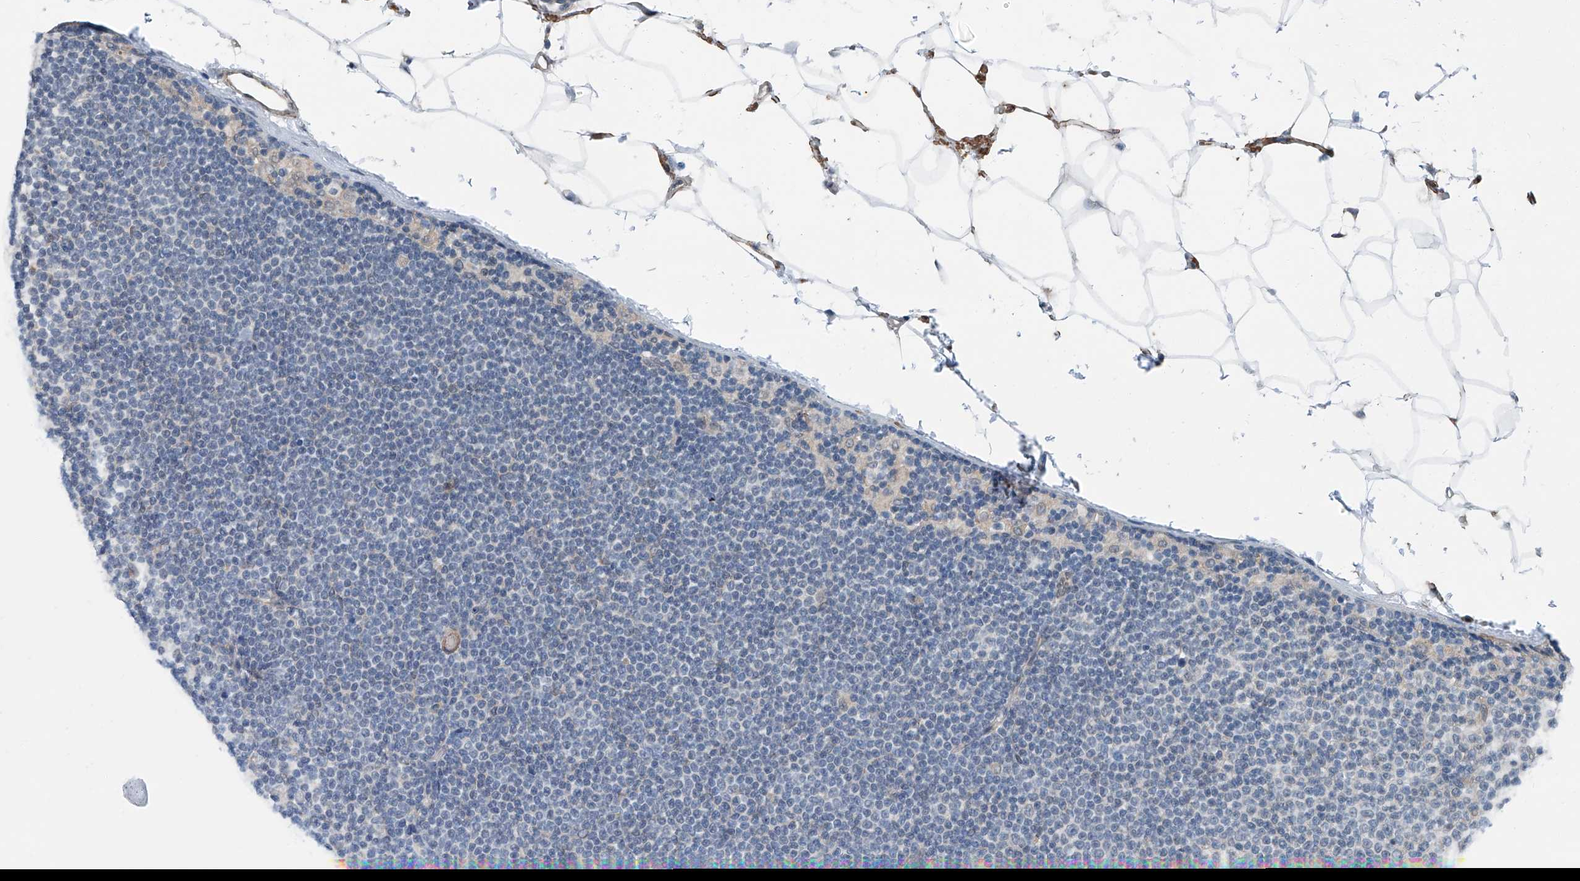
{"staining": {"intensity": "negative", "quantity": "none", "location": "none"}, "tissue": "lymphoma", "cell_type": "Tumor cells", "image_type": "cancer", "snomed": [{"axis": "morphology", "description": "Malignant lymphoma, non-Hodgkin's type, Low grade"}, {"axis": "topography", "description": "Lymph node"}], "caption": "DAB (3,3'-diaminobenzidine) immunohistochemical staining of human lymphoma reveals no significant staining in tumor cells.", "gene": "HSPA6", "patient": {"sex": "female", "age": 53}}